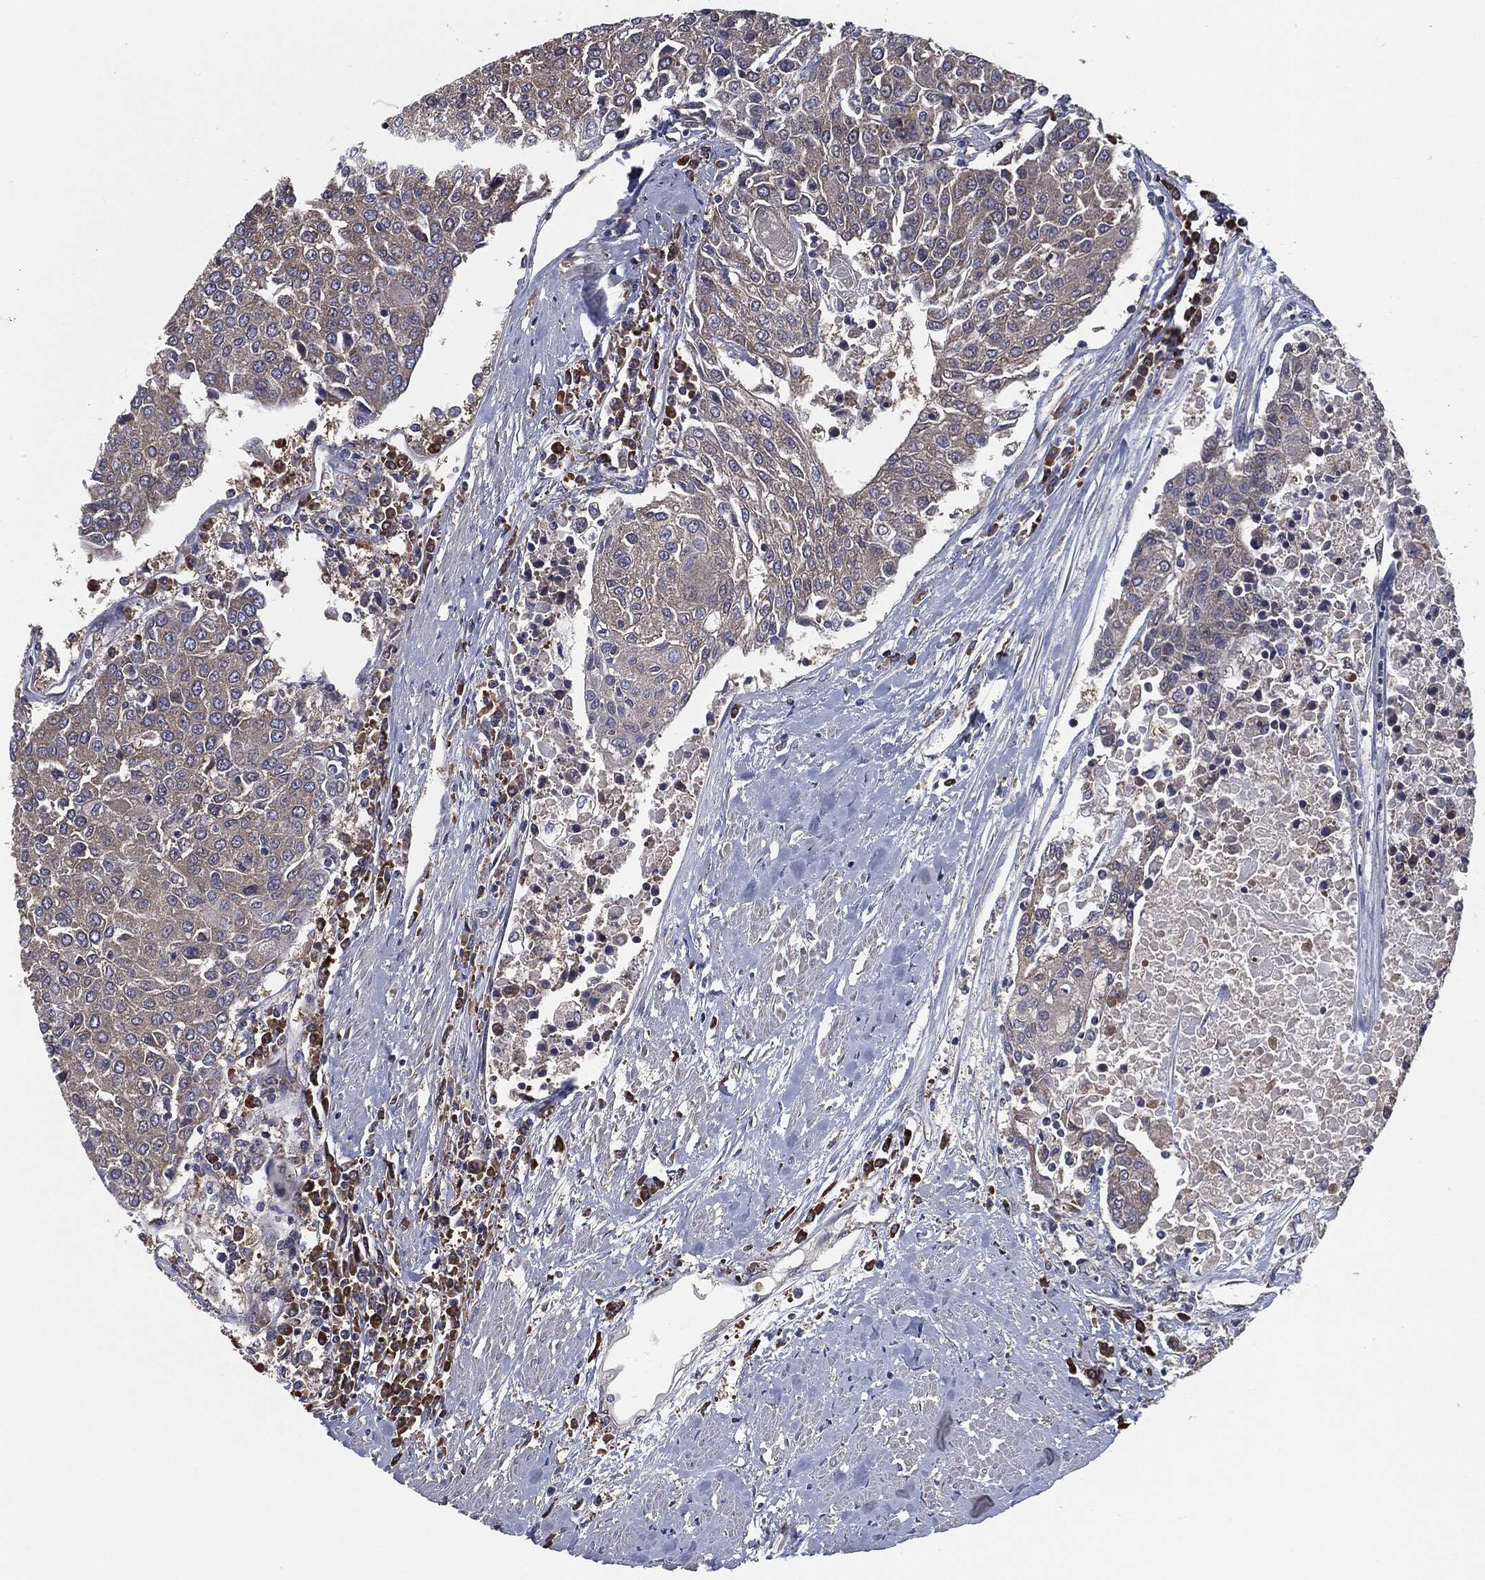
{"staining": {"intensity": "weak", "quantity": "<25%", "location": "cytoplasmic/membranous"}, "tissue": "urothelial cancer", "cell_type": "Tumor cells", "image_type": "cancer", "snomed": [{"axis": "morphology", "description": "Urothelial carcinoma, High grade"}, {"axis": "topography", "description": "Urinary bladder"}], "caption": "The photomicrograph displays no staining of tumor cells in high-grade urothelial carcinoma.", "gene": "PRDX4", "patient": {"sex": "female", "age": 85}}